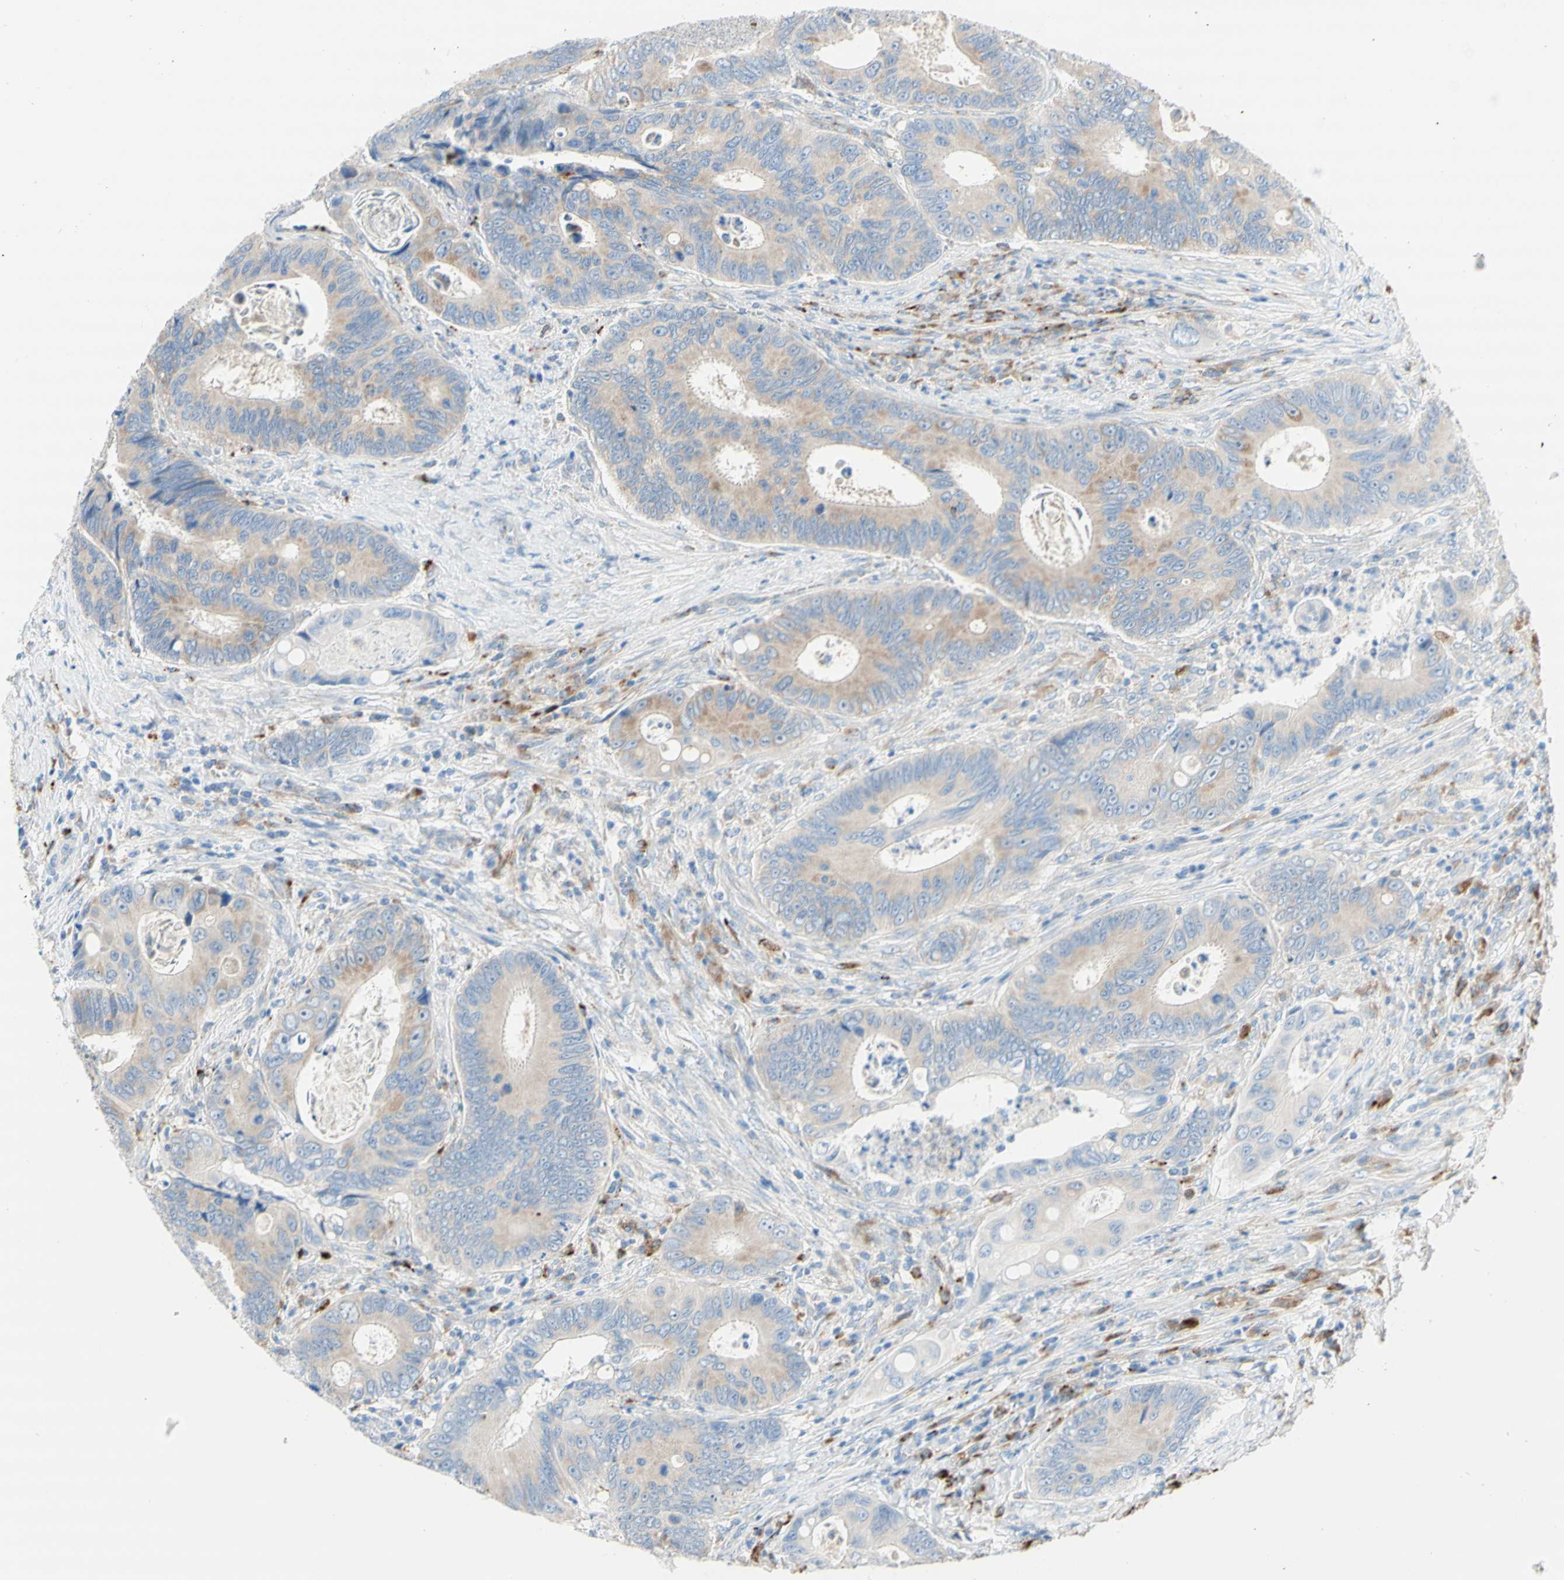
{"staining": {"intensity": "weak", "quantity": ">75%", "location": "cytoplasmic/membranous"}, "tissue": "colorectal cancer", "cell_type": "Tumor cells", "image_type": "cancer", "snomed": [{"axis": "morphology", "description": "Inflammation, NOS"}, {"axis": "morphology", "description": "Adenocarcinoma, NOS"}, {"axis": "topography", "description": "Colon"}], "caption": "Tumor cells show weak cytoplasmic/membranous positivity in approximately >75% of cells in colorectal adenocarcinoma.", "gene": "URB2", "patient": {"sex": "male", "age": 72}}